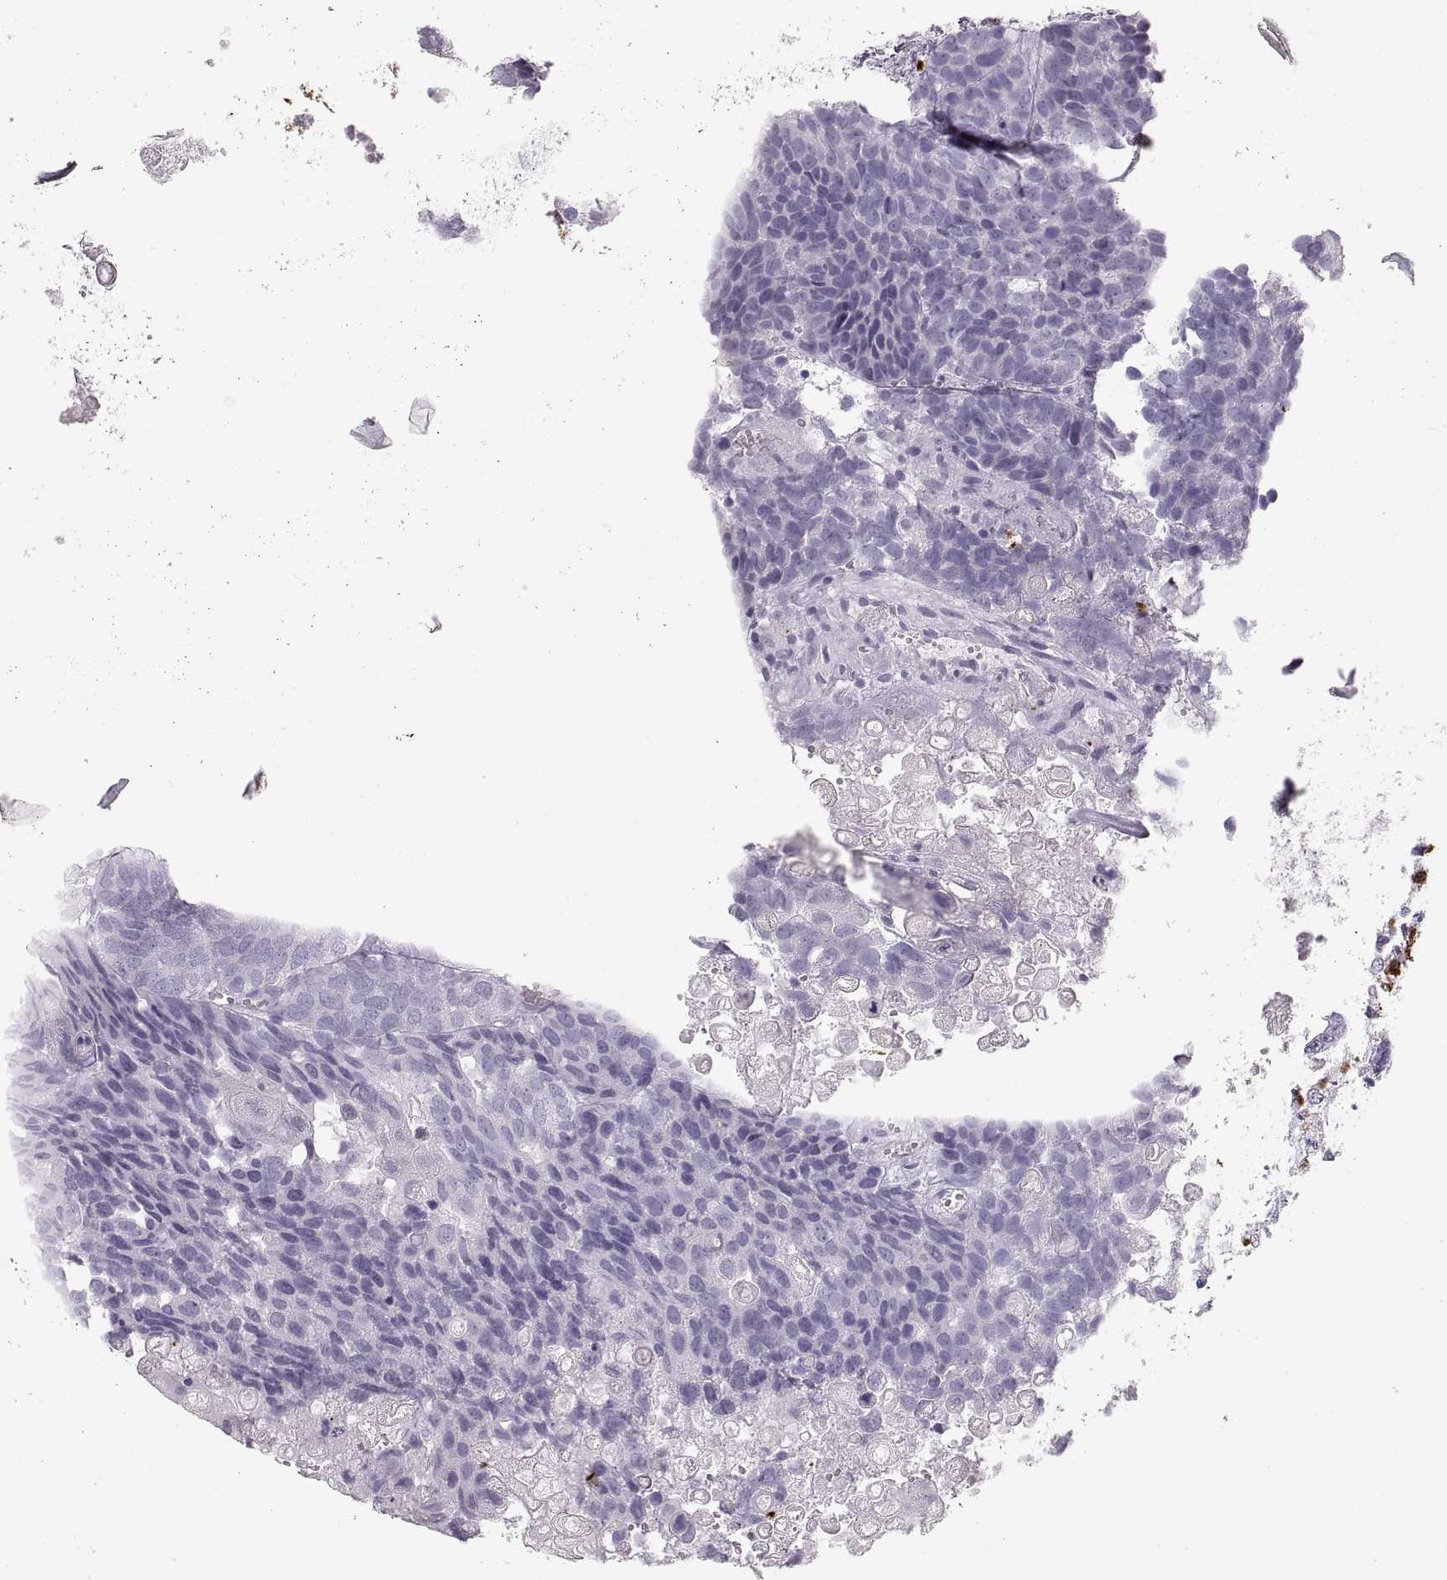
{"staining": {"intensity": "negative", "quantity": "none", "location": "none"}, "tissue": "urothelial cancer", "cell_type": "Tumor cells", "image_type": "cancer", "snomed": [{"axis": "morphology", "description": "Urothelial carcinoma, Low grade"}, {"axis": "topography", "description": "Urinary bladder"}], "caption": "Tumor cells are negative for brown protein staining in urothelial cancer. (DAB (3,3'-diaminobenzidine) immunohistochemistry (IHC) with hematoxylin counter stain).", "gene": "MILR1", "patient": {"sex": "female", "age": 62}}